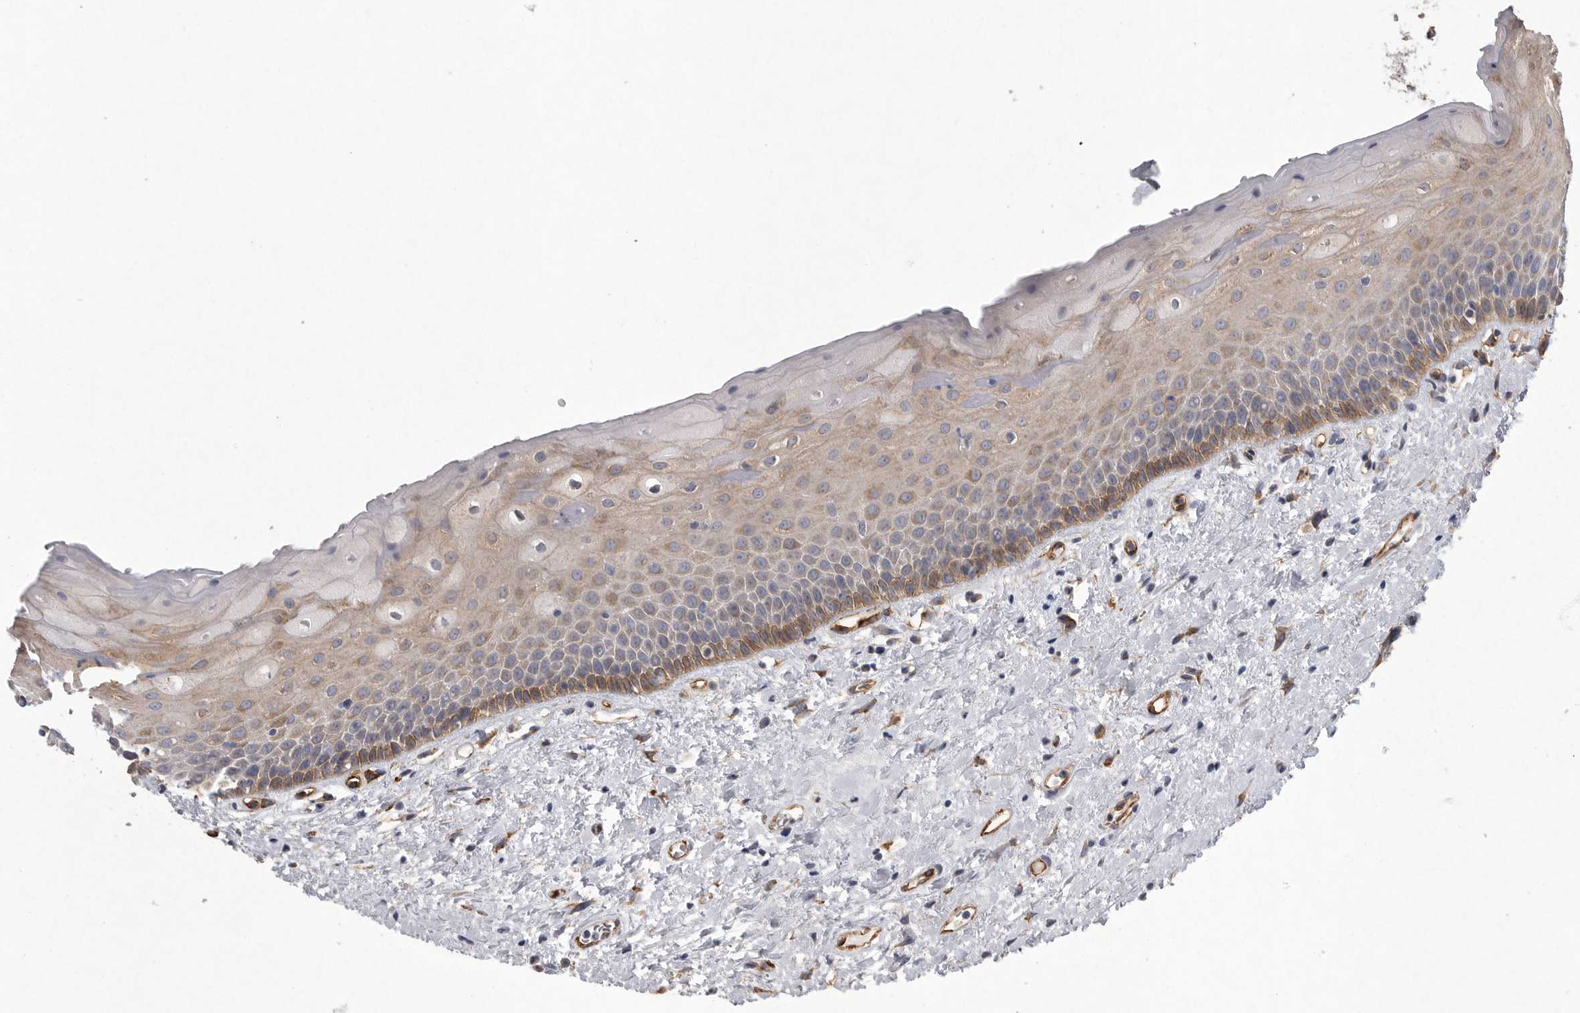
{"staining": {"intensity": "moderate", "quantity": "<25%", "location": "cytoplasmic/membranous"}, "tissue": "oral mucosa", "cell_type": "Squamous epithelial cells", "image_type": "normal", "snomed": [{"axis": "morphology", "description": "Normal tissue, NOS"}, {"axis": "topography", "description": "Oral tissue"}], "caption": "Protein positivity by IHC displays moderate cytoplasmic/membranous staining in about <25% of squamous epithelial cells in unremarkable oral mucosa. (brown staining indicates protein expression, while blue staining denotes nuclei).", "gene": "MINPP1", "patient": {"sex": "female", "age": 76}}